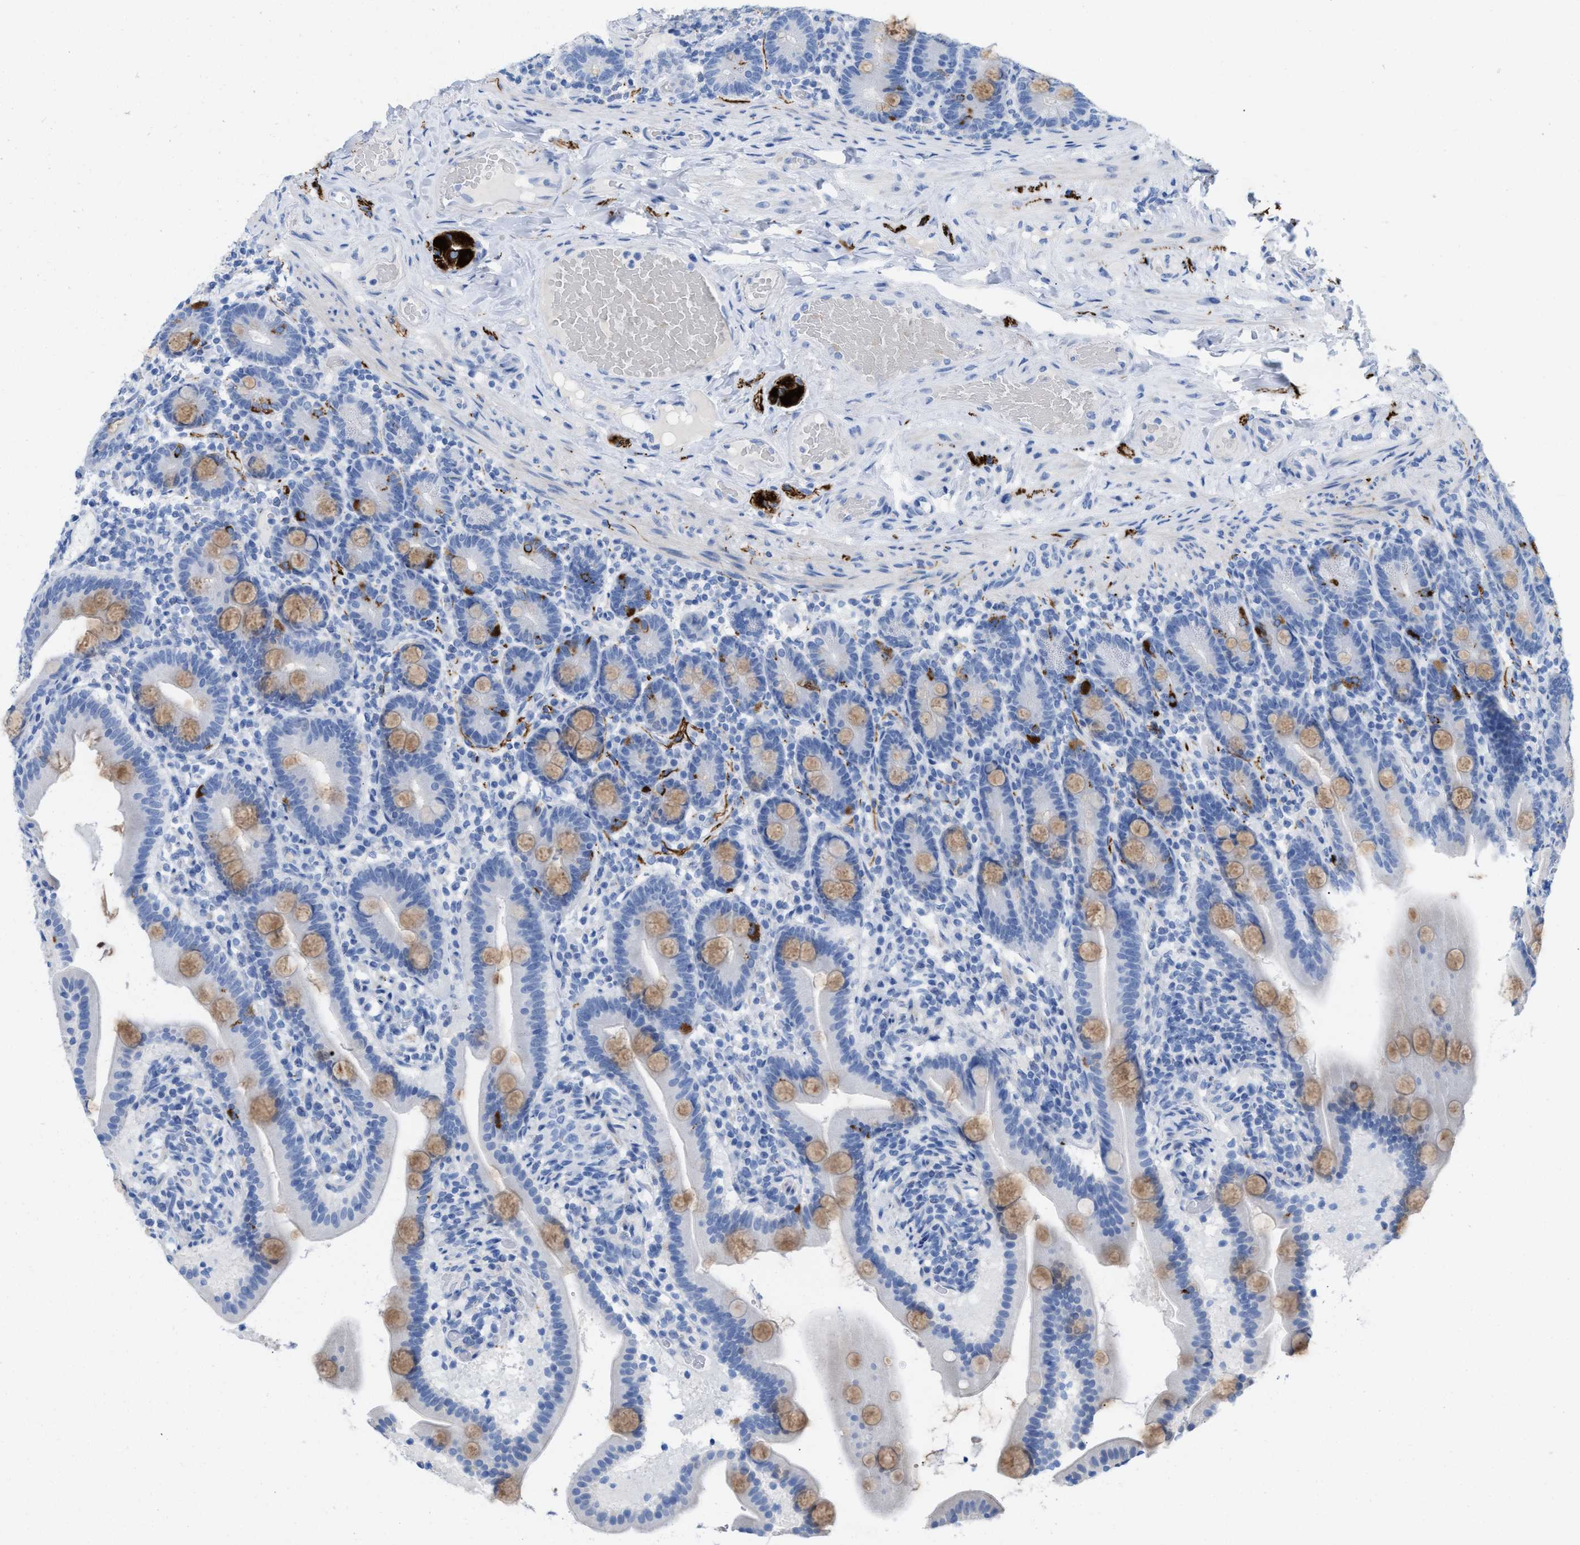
{"staining": {"intensity": "strong", "quantity": "<25%", "location": "cytoplasmic/membranous"}, "tissue": "duodenum", "cell_type": "Glandular cells", "image_type": "normal", "snomed": [{"axis": "morphology", "description": "Normal tissue, NOS"}, {"axis": "topography", "description": "Duodenum"}], "caption": "Protein expression analysis of benign duodenum demonstrates strong cytoplasmic/membranous staining in about <25% of glandular cells.", "gene": "ANKFN1", "patient": {"sex": "male", "age": 54}}